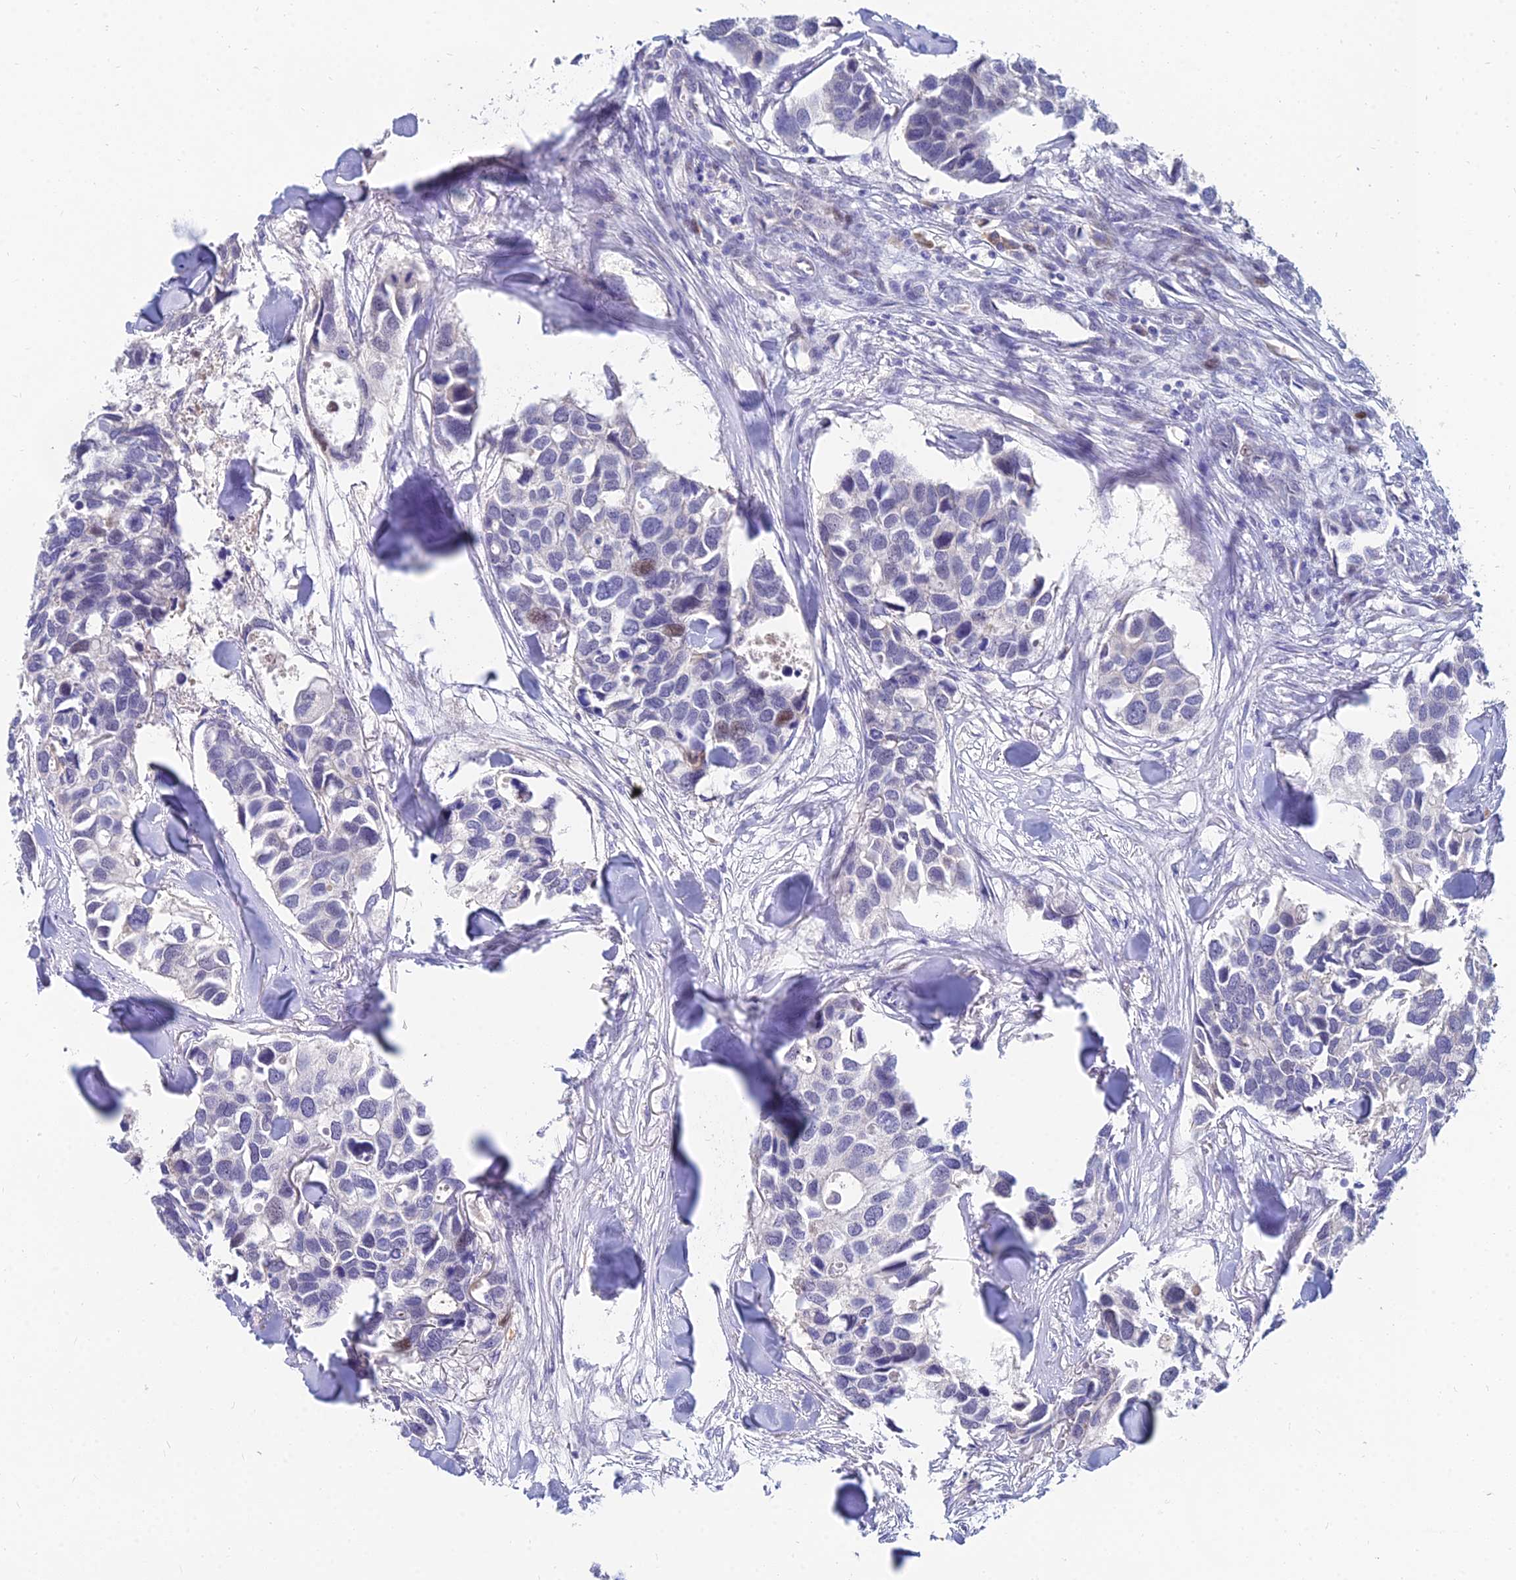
{"staining": {"intensity": "negative", "quantity": "none", "location": "none"}, "tissue": "breast cancer", "cell_type": "Tumor cells", "image_type": "cancer", "snomed": [{"axis": "morphology", "description": "Duct carcinoma"}, {"axis": "topography", "description": "Breast"}], "caption": "Immunohistochemical staining of breast cancer (invasive ductal carcinoma) demonstrates no significant expression in tumor cells.", "gene": "GOLGA6D", "patient": {"sex": "female", "age": 83}}